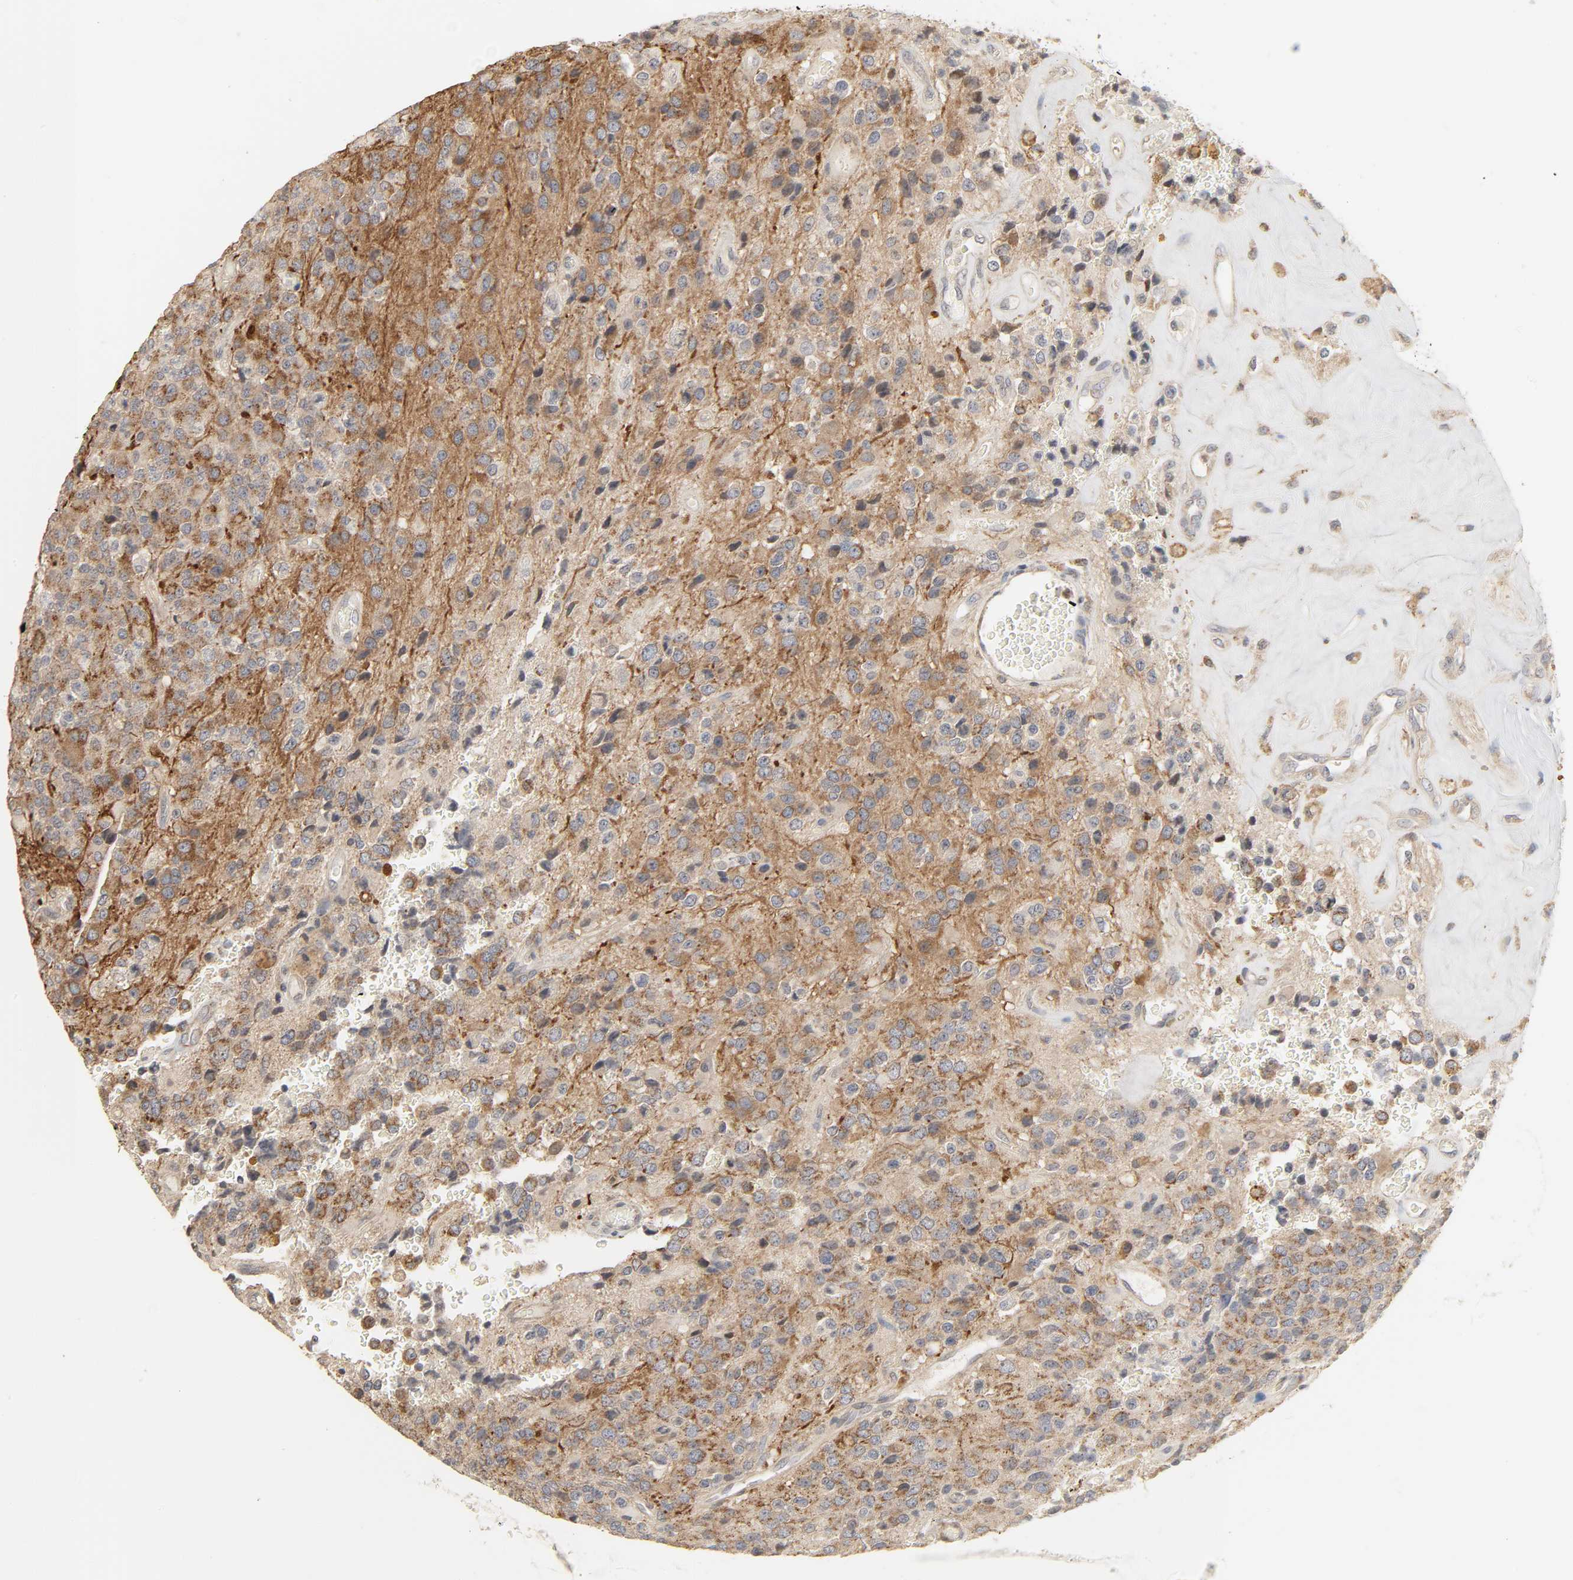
{"staining": {"intensity": "weak", "quantity": ">75%", "location": "cytoplasmic/membranous"}, "tissue": "glioma", "cell_type": "Tumor cells", "image_type": "cancer", "snomed": [{"axis": "morphology", "description": "Glioma, malignant, High grade"}, {"axis": "topography", "description": "pancreas cauda"}], "caption": "This micrograph displays immunohistochemistry (IHC) staining of human glioma, with low weak cytoplasmic/membranous positivity in approximately >75% of tumor cells.", "gene": "CLEC4E", "patient": {"sex": "male", "age": 60}}